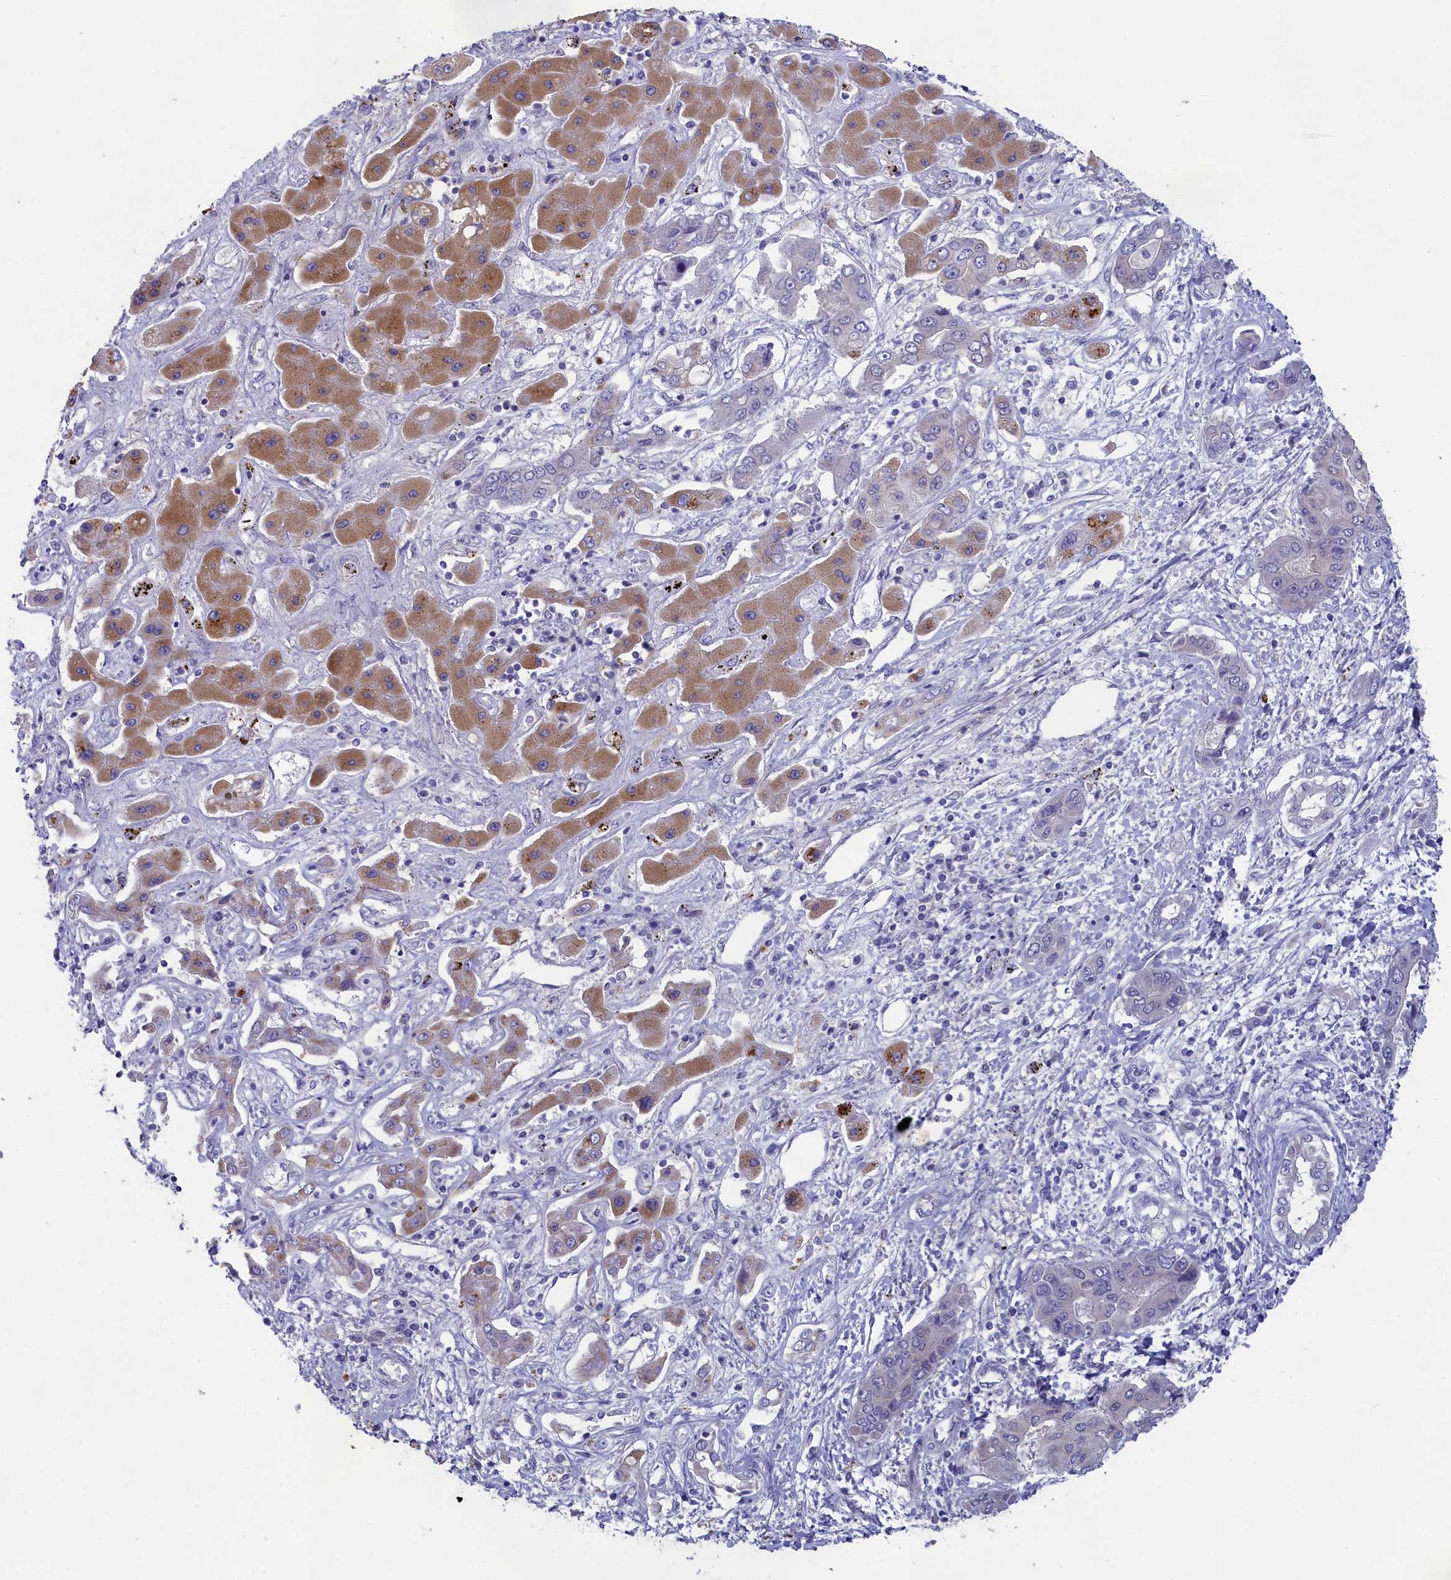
{"staining": {"intensity": "moderate", "quantity": "25%-75%", "location": "cytoplasmic/membranous"}, "tissue": "liver cancer", "cell_type": "Tumor cells", "image_type": "cancer", "snomed": [{"axis": "morphology", "description": "Cholangiocarcinoma"}, {"axis": "topography", "description": "Liver"}], "caption": "Moderate cytoplasmic/membranous protein positivity is present in approximately 25%-75% of tumor cells in cholangiocarcinoma (liver). The staining was performed using DAB (3,3'-diaminobenzidine), with brown indicating positive protein expression. Nuclei are stained blue with hematoxylin.", "gene": "PRDM12", "patient": {"sex": "male", "age": 67}}